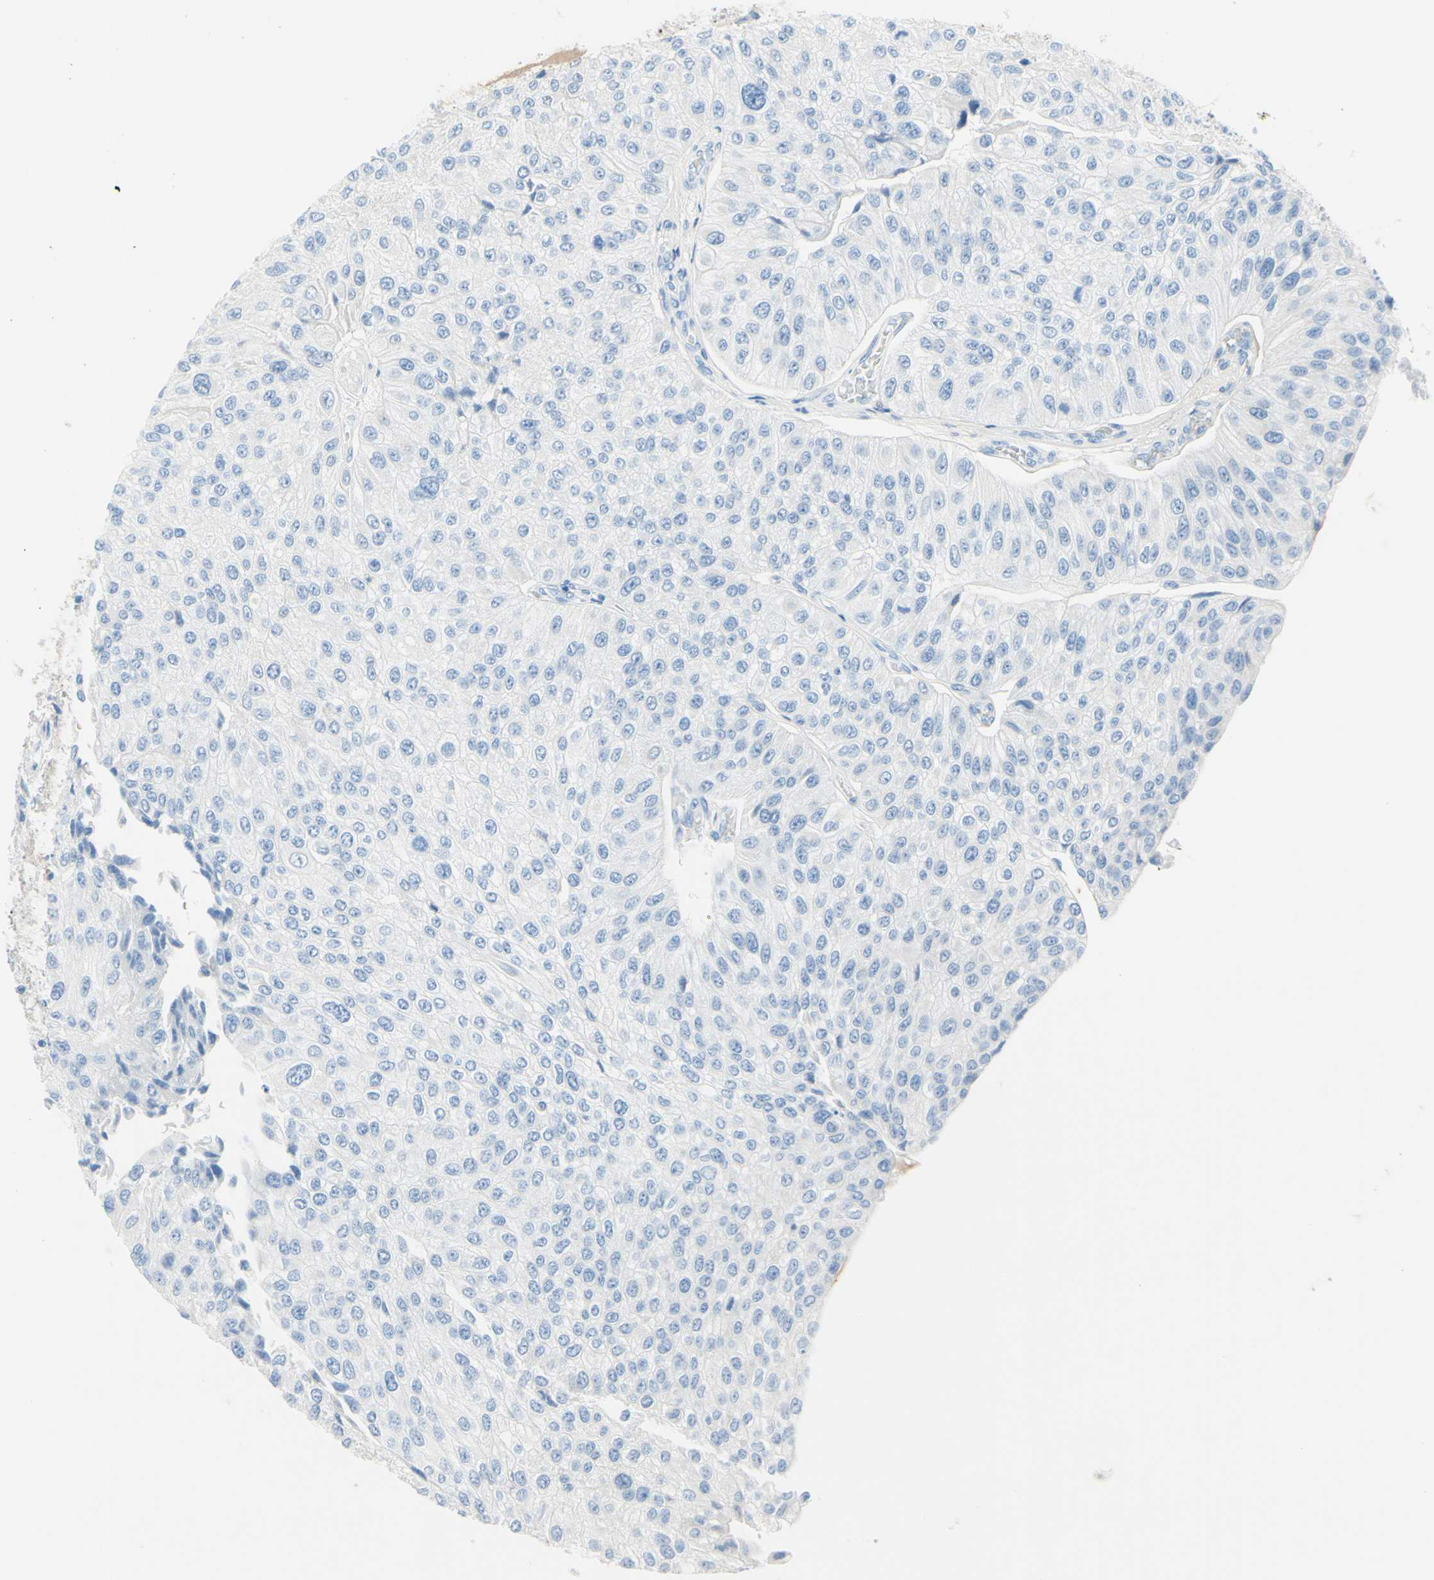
{"staining": {"intensity": "negative", "quantity": "none", "location": "none"}, "tissue": "urothelial cancer", "cell_type": "Tumor cells", "image_type": "cancer", "snomed": [{"axis": "morphology", "description": "Urothelial carcinoma, High grade"}, {"axis": "topography", "description": "Kidney"}, {"axis": "topography", "description": "Urinary bladder"}], "caption": "This is an immunohistochemistry photomicrograph of urothelial carcinoma (high-grade). There is no expression in tumor cells.", "gene": "IL6ST", "patient": {"sex": "male", "age": 77}}